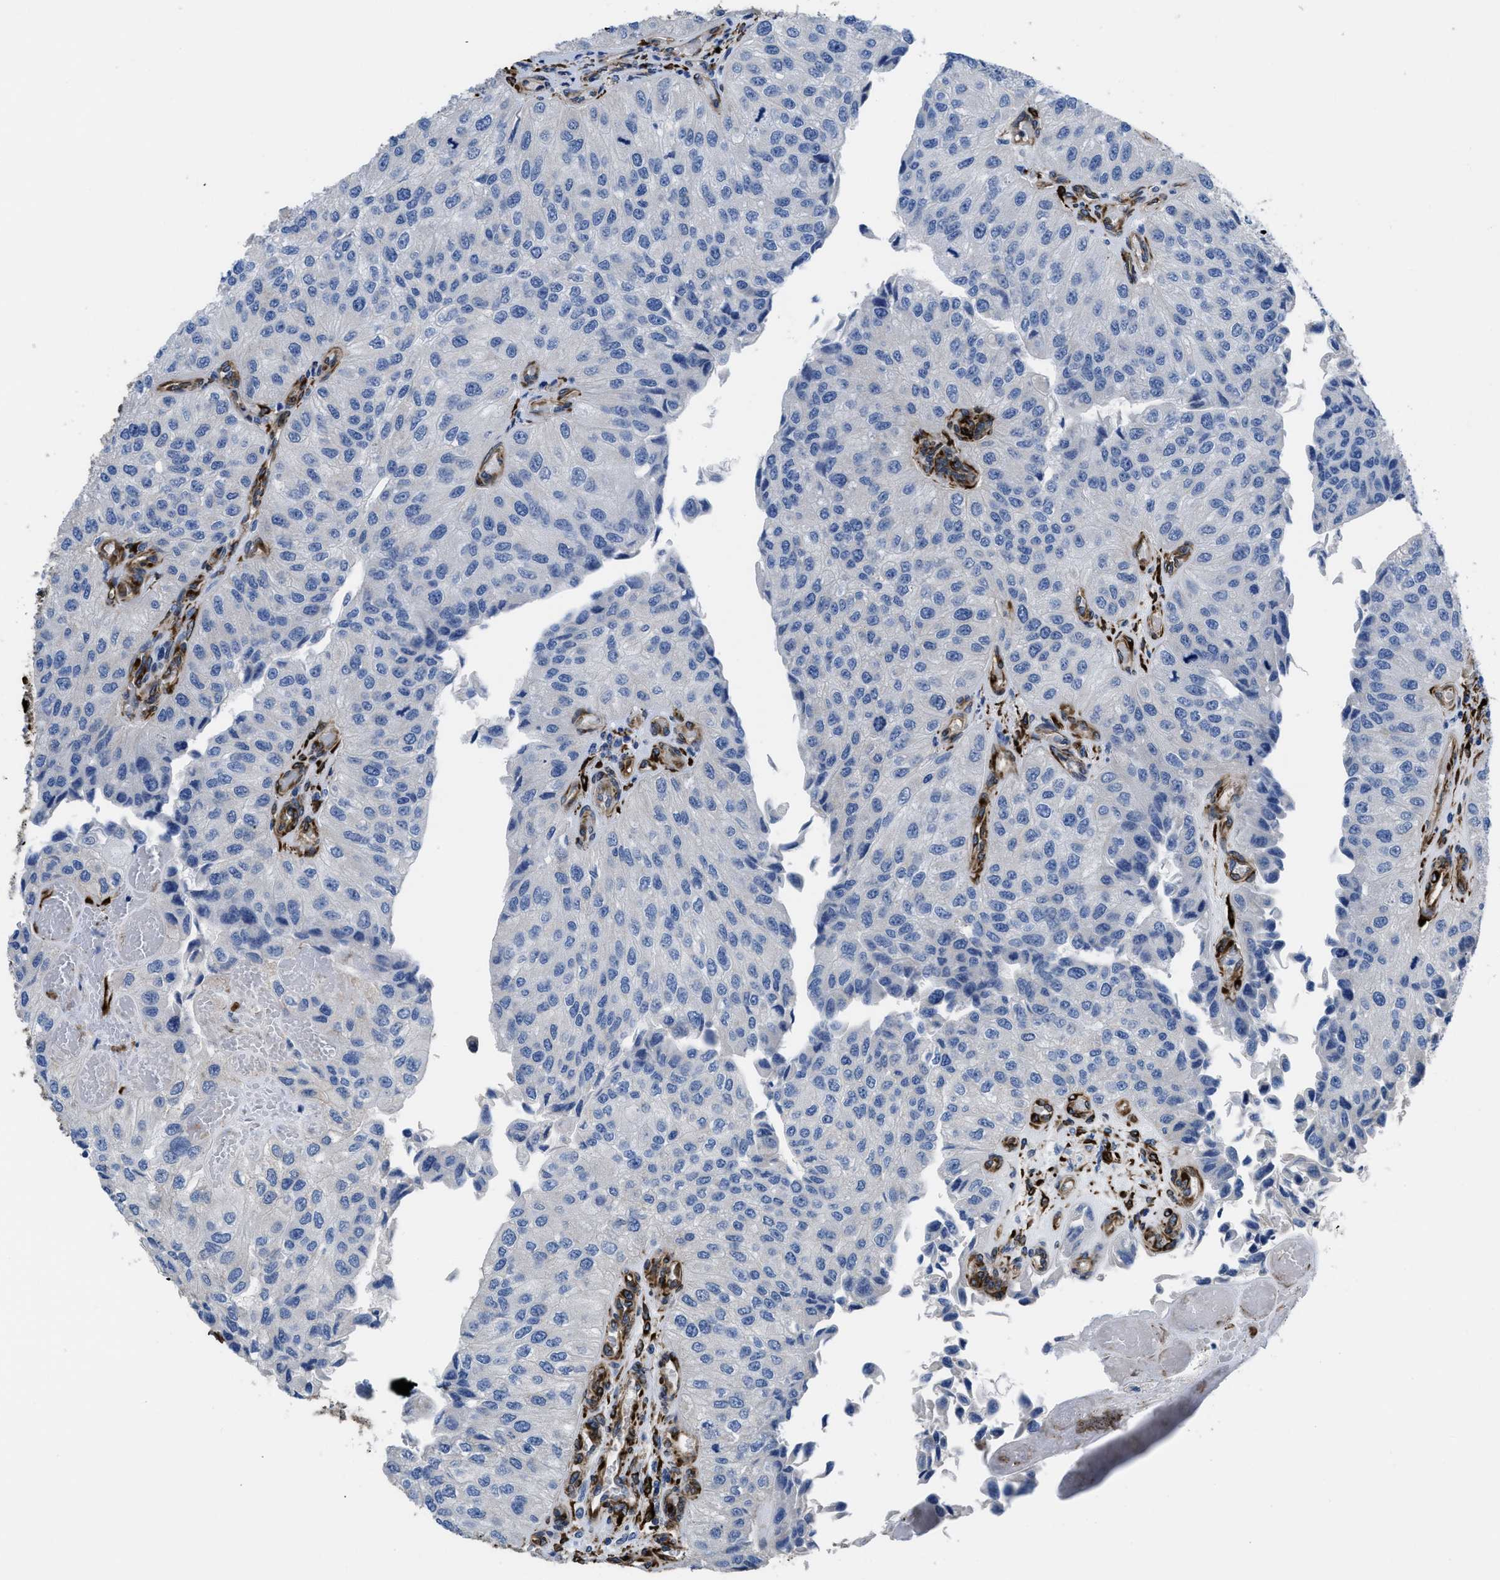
{"staining": {"intensity": "negative", "quantity": "none", "location": "none"}, "tissue": "urothelial cancer", "cell_type": "Tumor cells", "image_type": "cancer", "snomed": [{"axis": "morphology", "description": "Urothelial carcinoma, High grade"}, {"axis": "topography", "description": "Kidney"}, {"axis": "topography", "description": "Urinary bladder"}], "caption": "Histopathology image shows no significant protein positivity in tumor cells of urothelial cancer.", "gene": "SQLE", "patient": {"sex": "male", "age": 77}}